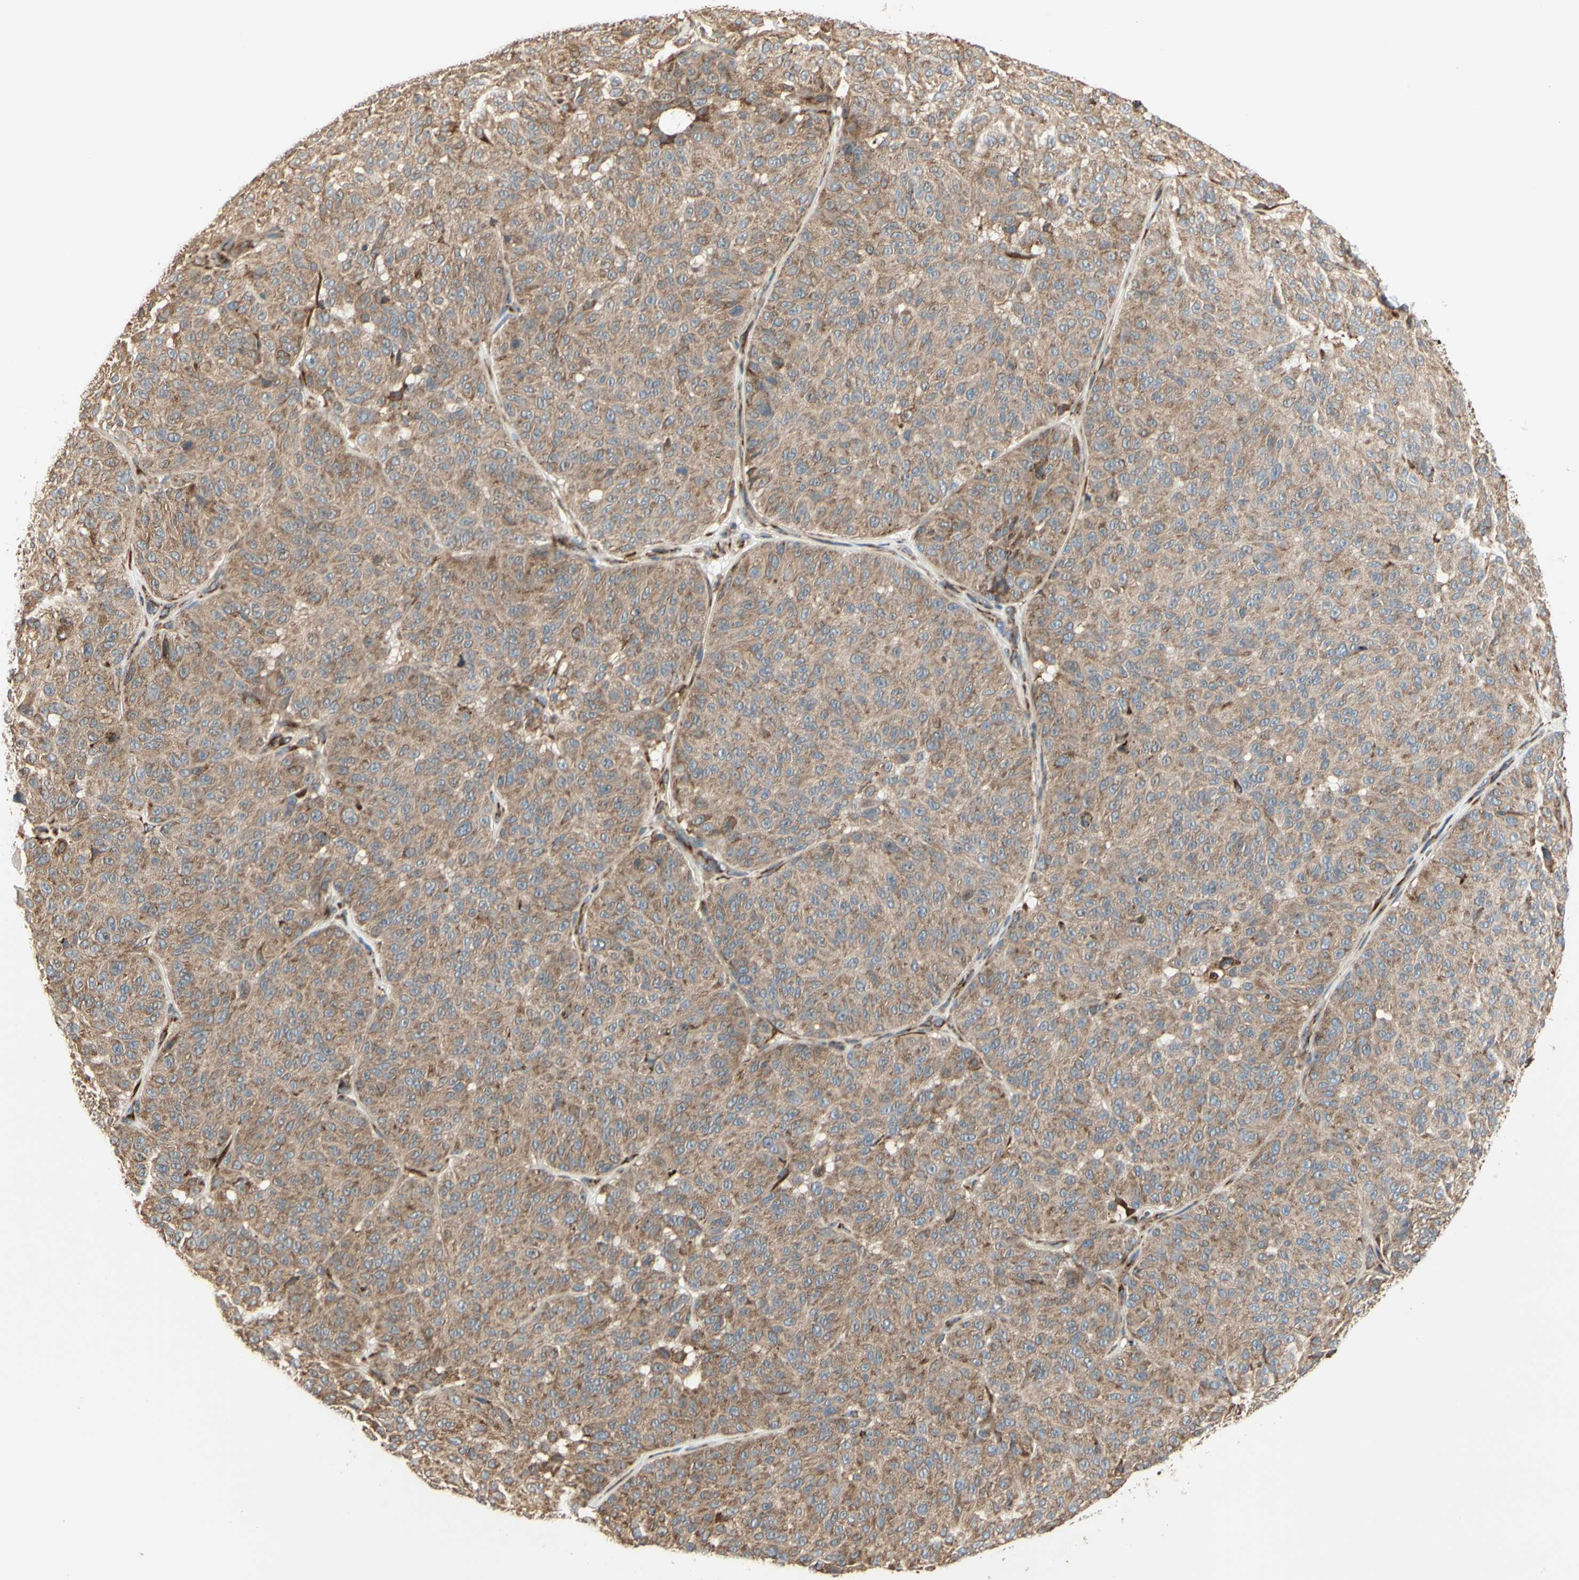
{"staining": {"intensity": "moderate", "quantity": ">75%", "location": "cytoplasmic/membranous"}, "tissue": "melanoma", "cell_type": "Tumor cells", "image_type": "cancer", "snomed": [{"axis": "morphology", "description": "Malignant melanoma, NOS"}, {"axis": "topography", "description": "Skin"}], "caption": "A histopathology image of malignant melanoma stained for a protein exhibits moderate cytoplasmic/membranous brown staining in tumor cells.", "gene": "HSP90B1", "patient": {"sex": "female", "age": 46}}